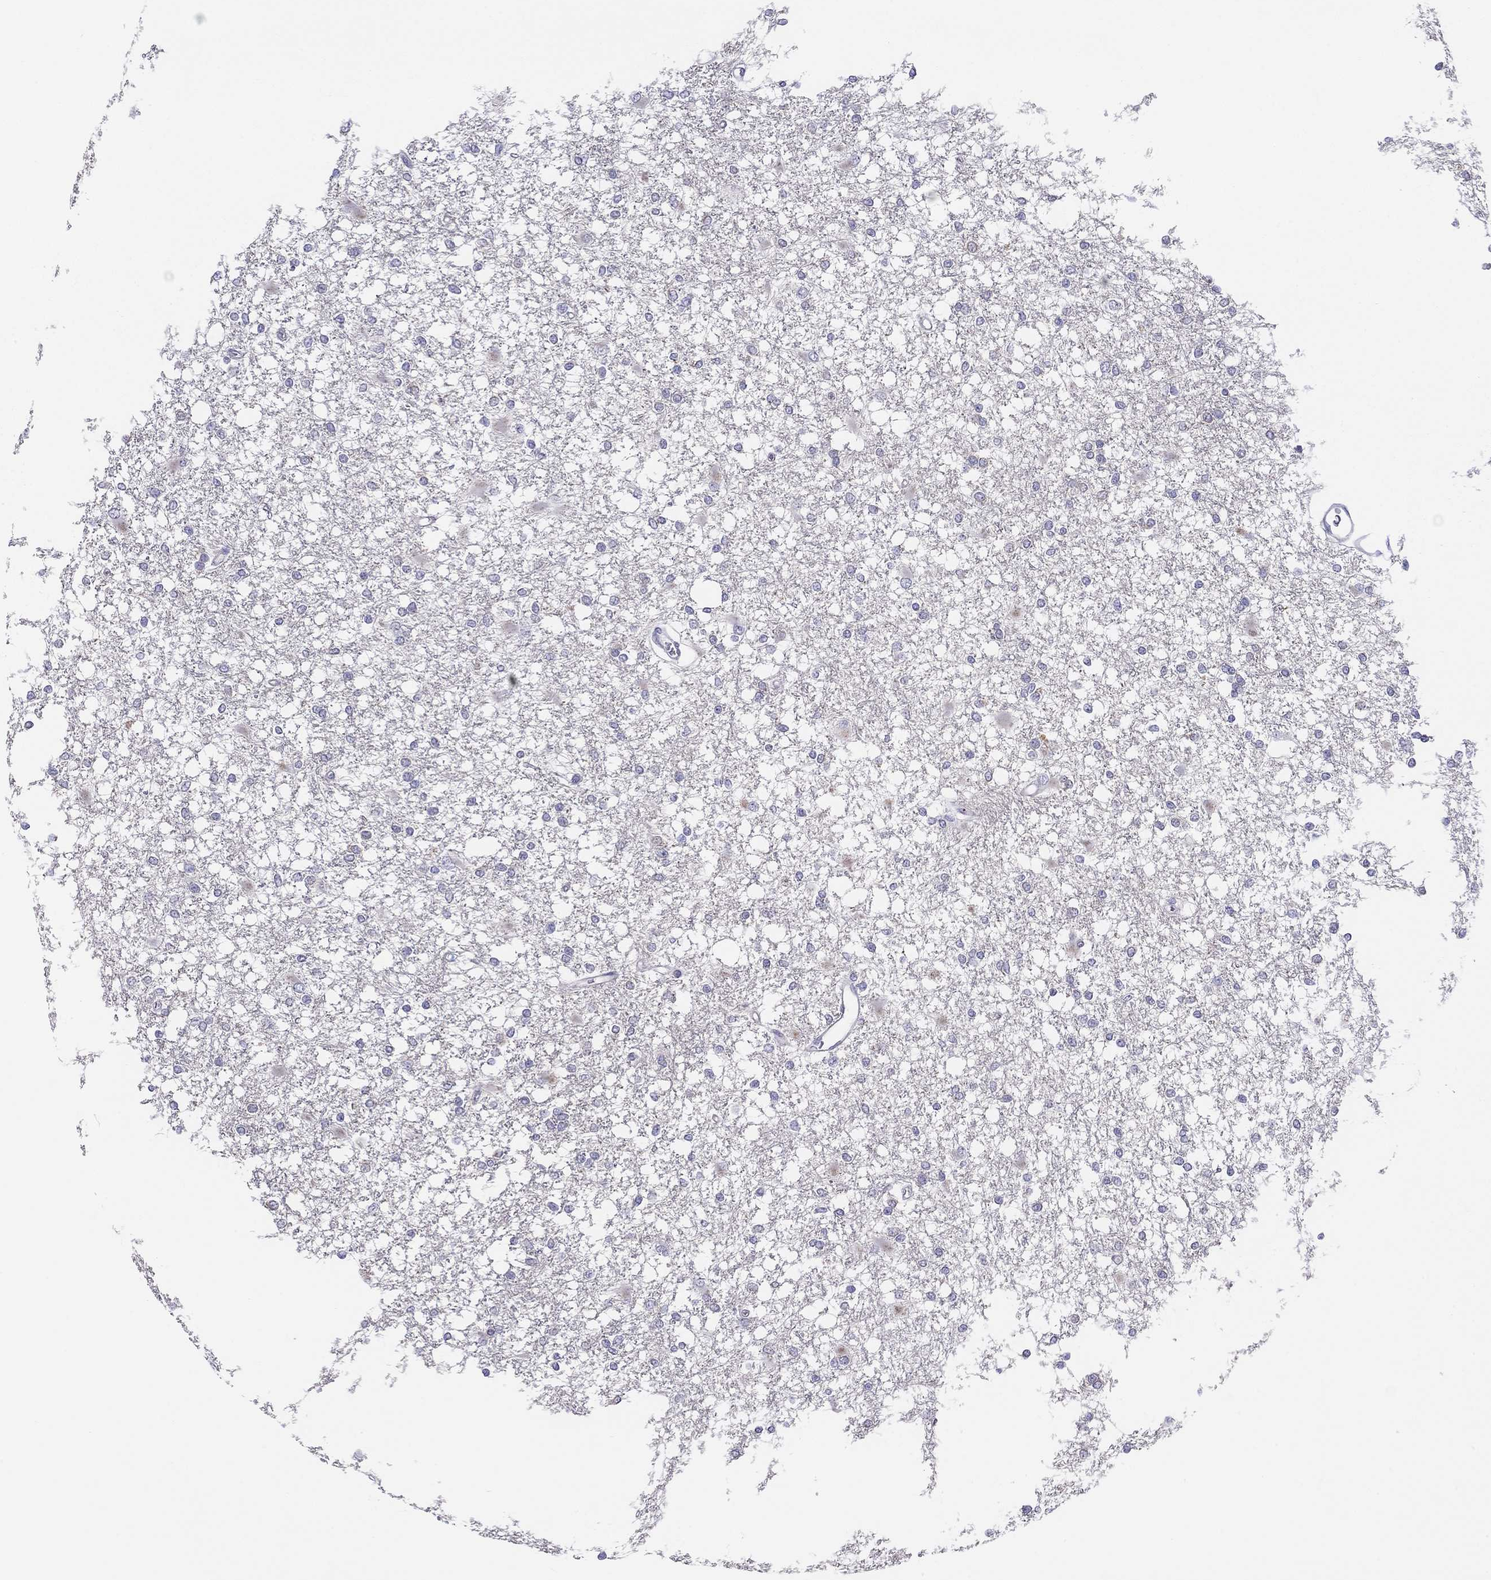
{"staining": {"intensity": "negative", "quantity": "none", "location": "none"}, "tissue": "glioma", "cell_type": "Tumor cells", "image_type": "cancer", "snomed": [{"axis": "morphology", "description": "Glioma, malignant, High grade"}, {"axis": "topography", "description": "Cerebral cortex"}], "caption": "High power microscopy histopathology image of an immunohistochemistry (IHC) histopathology image of high-grade glioma (malignant), revealing no significant staining in tumor cells. (DAB (3,3'-diaminobenzidine) immunohistochemistry (IHC) with hematoxylin counter stain).", "gene": "MGAT4C", "patient": {"sex": "male", "age": 79}}